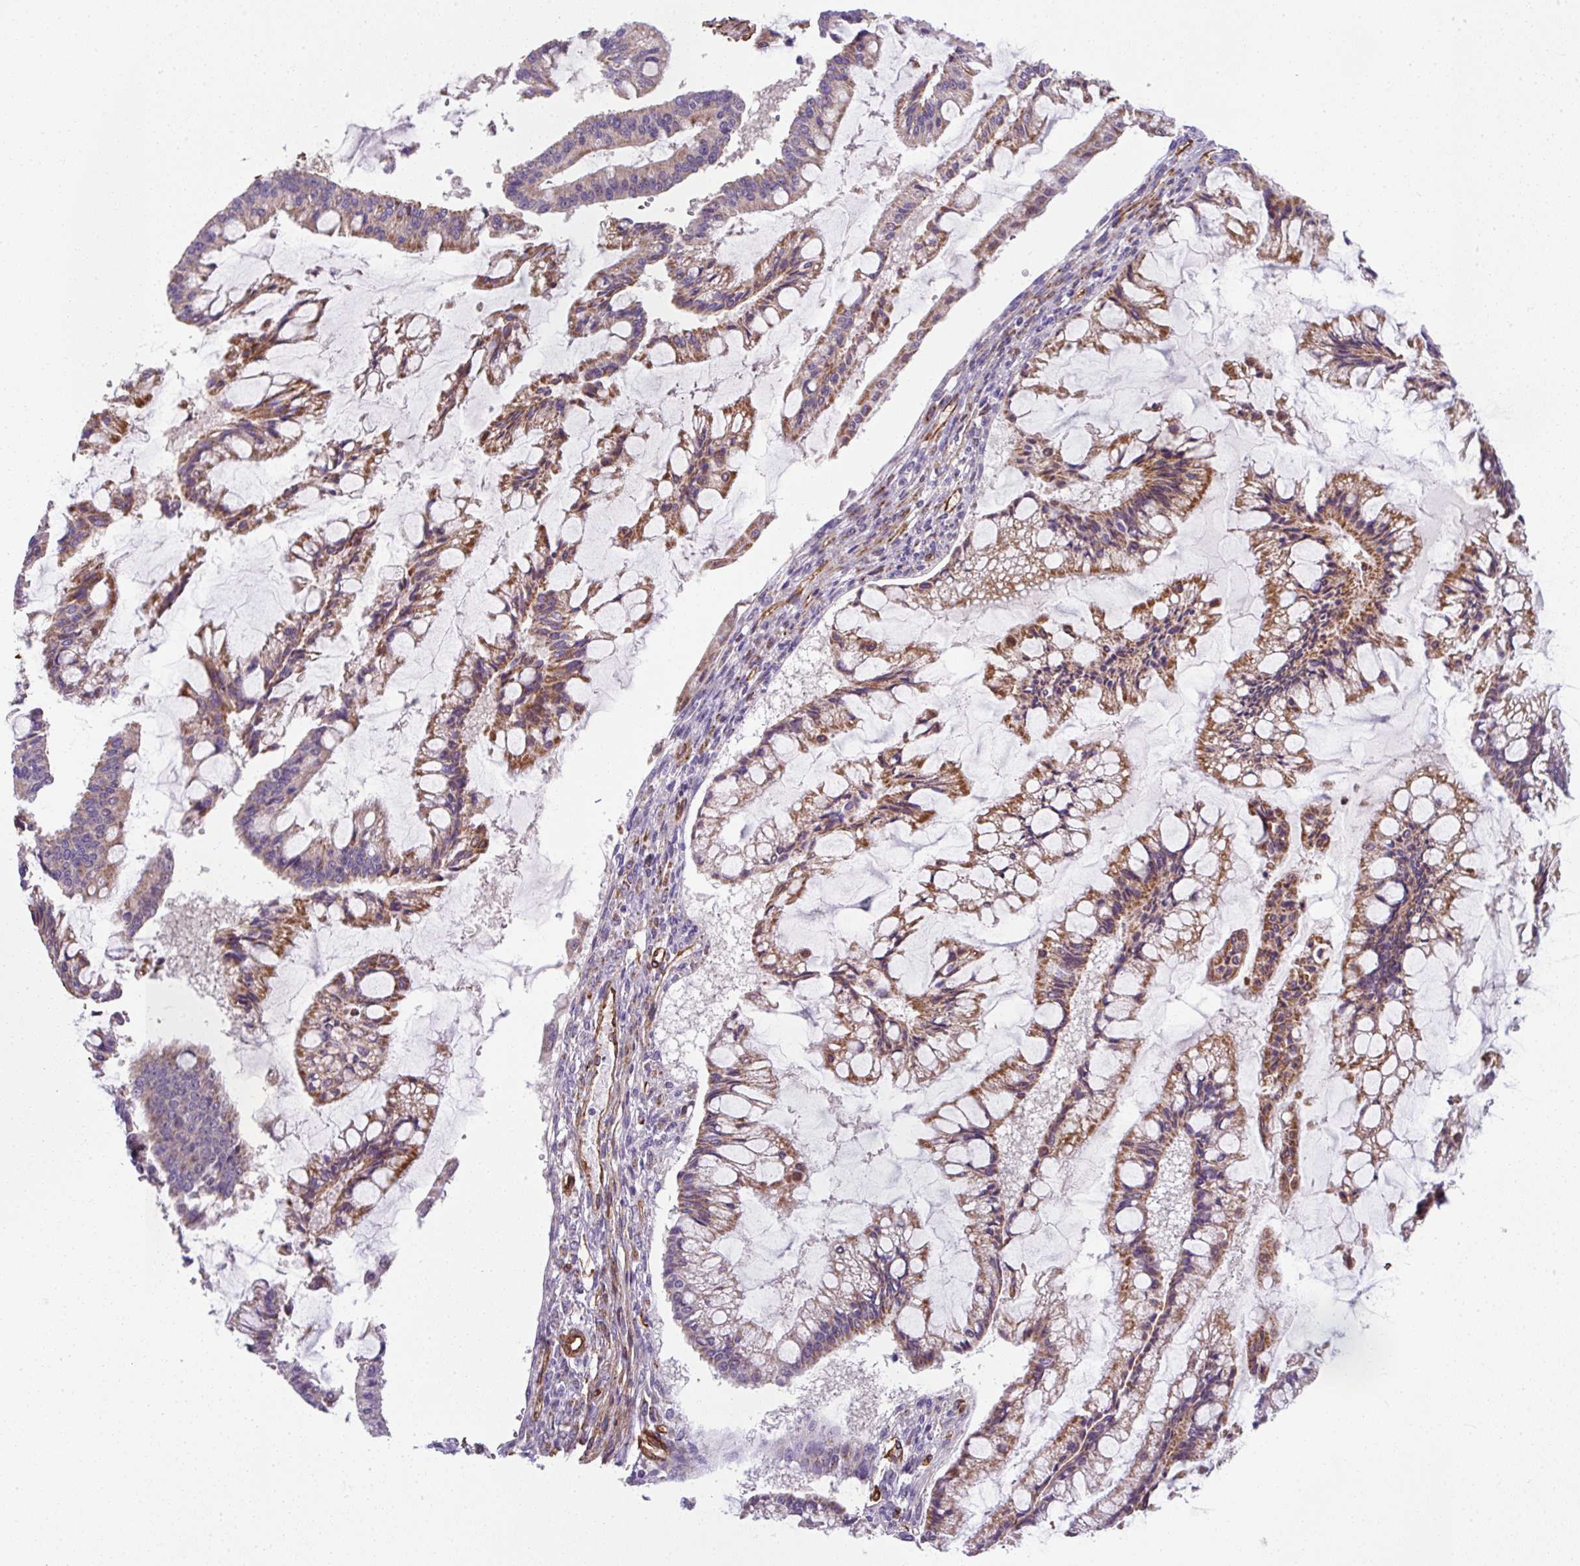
{"staining": {"intensity": "moderate", "quantity": "25%-75%", "location": "cytoplasmic/membranous"}, "tissue": "ovarian cancer", "cell_type": "Tumor cells", "image_type": "cancer", "snomed": [{"axis": "morphology", "description": "Cystadenocarcinoma, mucinous, NOS"}, {"axis": "topography", "description": "Ovary"}], "caption": "Human ovarian cancer (mucinous cystadenocarcinoma) stained for a protein (brown) exhibits moderate cytoplasmic/membranous positive staining in about 25%-75% of tumor cells.", "gene": "ANKUB1", "patient": {"sex": "female", "age": 73}}